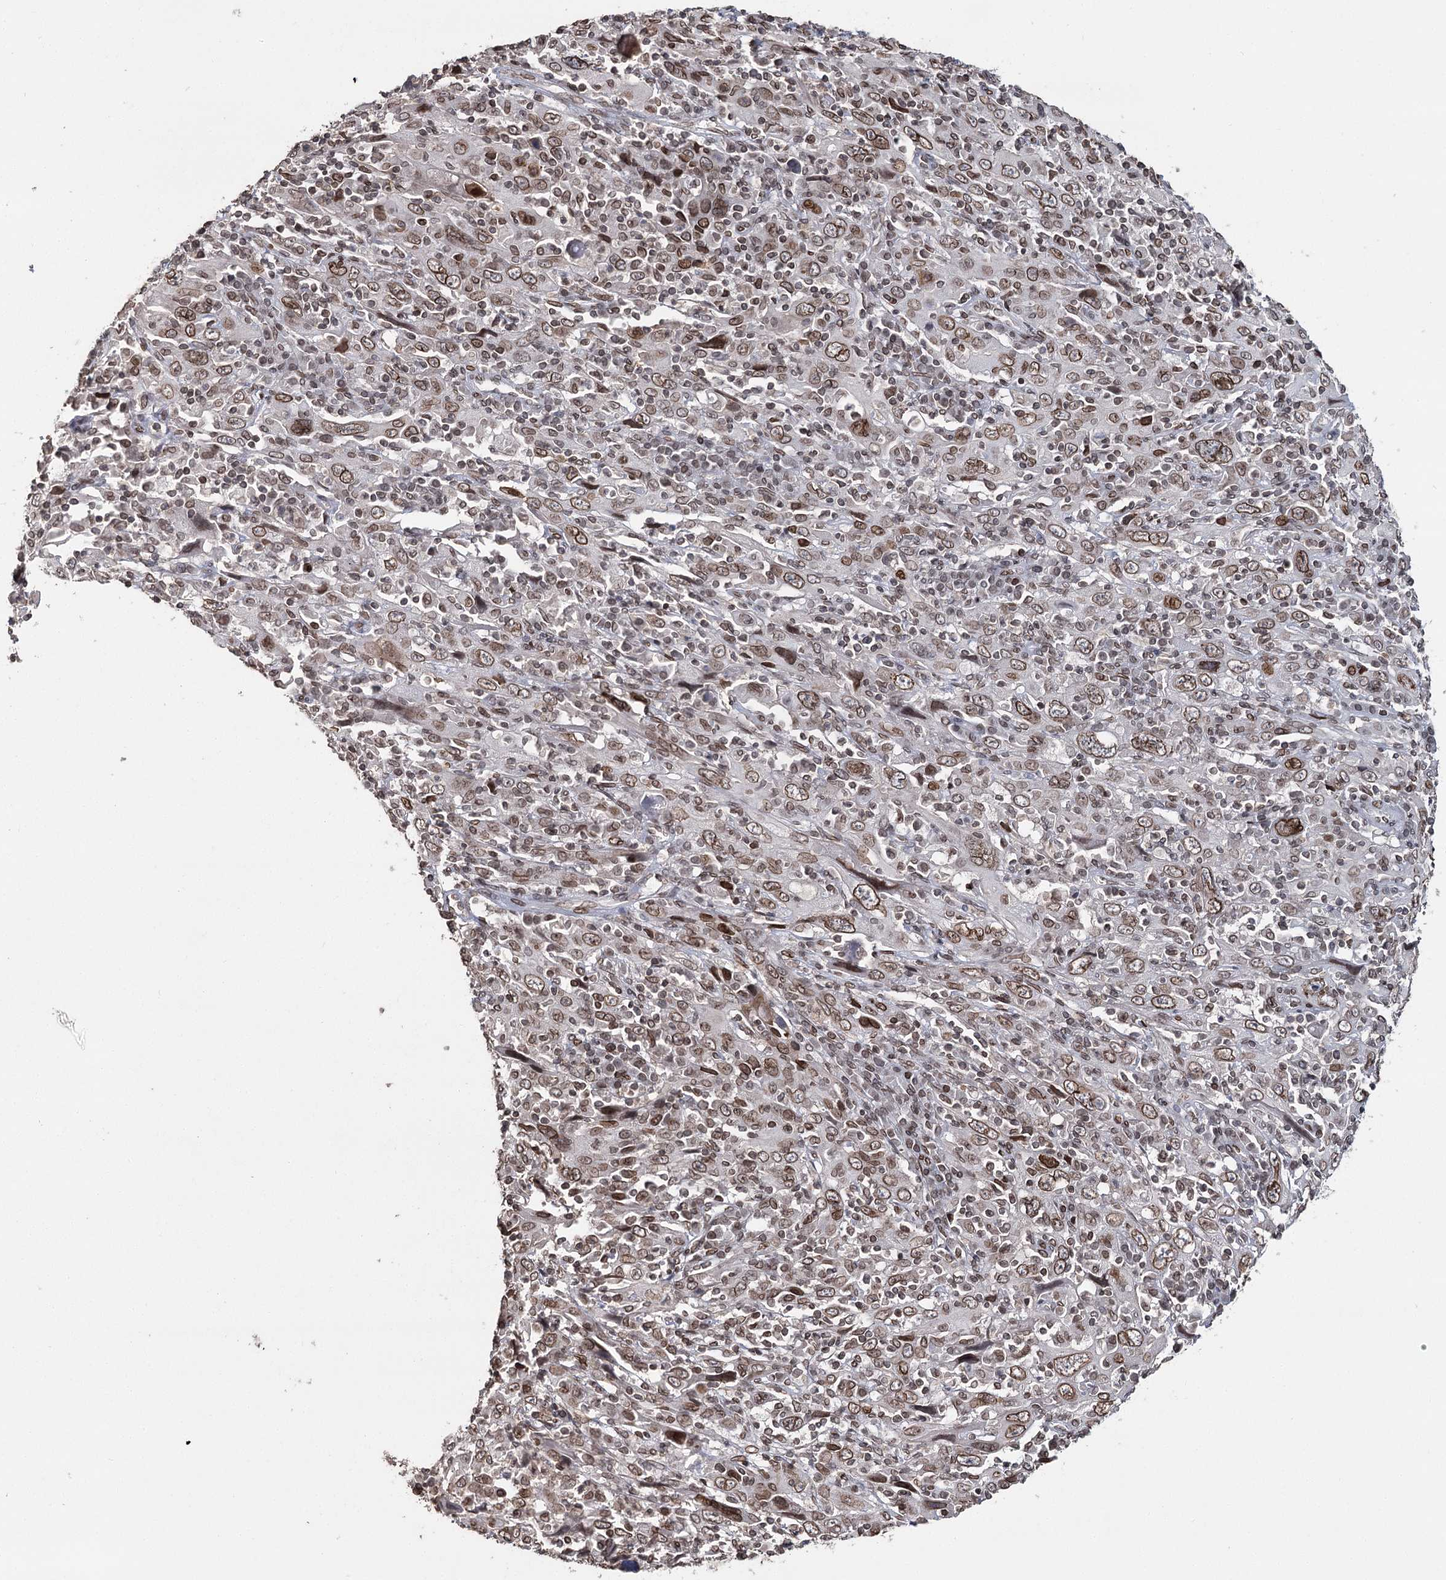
{"staining": {"intensity": "moderate", "quantity": ">75%", "location": "cytoplasmic/membranous,nuclear"}, "tissue": "cervical cancer", "cell_type": "Tumor cells", "image_type": "cancer", "snomed": [{"axis": "morphology", "description": "Squamous cell carcinoma, NOS"}, {"axis": "topography", "description": "Cervix"}], "caption": "IHC staining of cervical squamous cell carcinoma, which exhibits medium levels of moderate cytoplasmic/membranous and nuclear staining in about >75% of tumor cells indicating moderate cytoplasmic/membranous and nuclear protein positivity. The staining was performed using DAB (3,3'-diaminobenzidine) (brown) for protein detection and nuclei were counterstained in hematoxylin (blue).", "gene": "KIAA0930", "patient": {"sex": "female", "age": 46}}